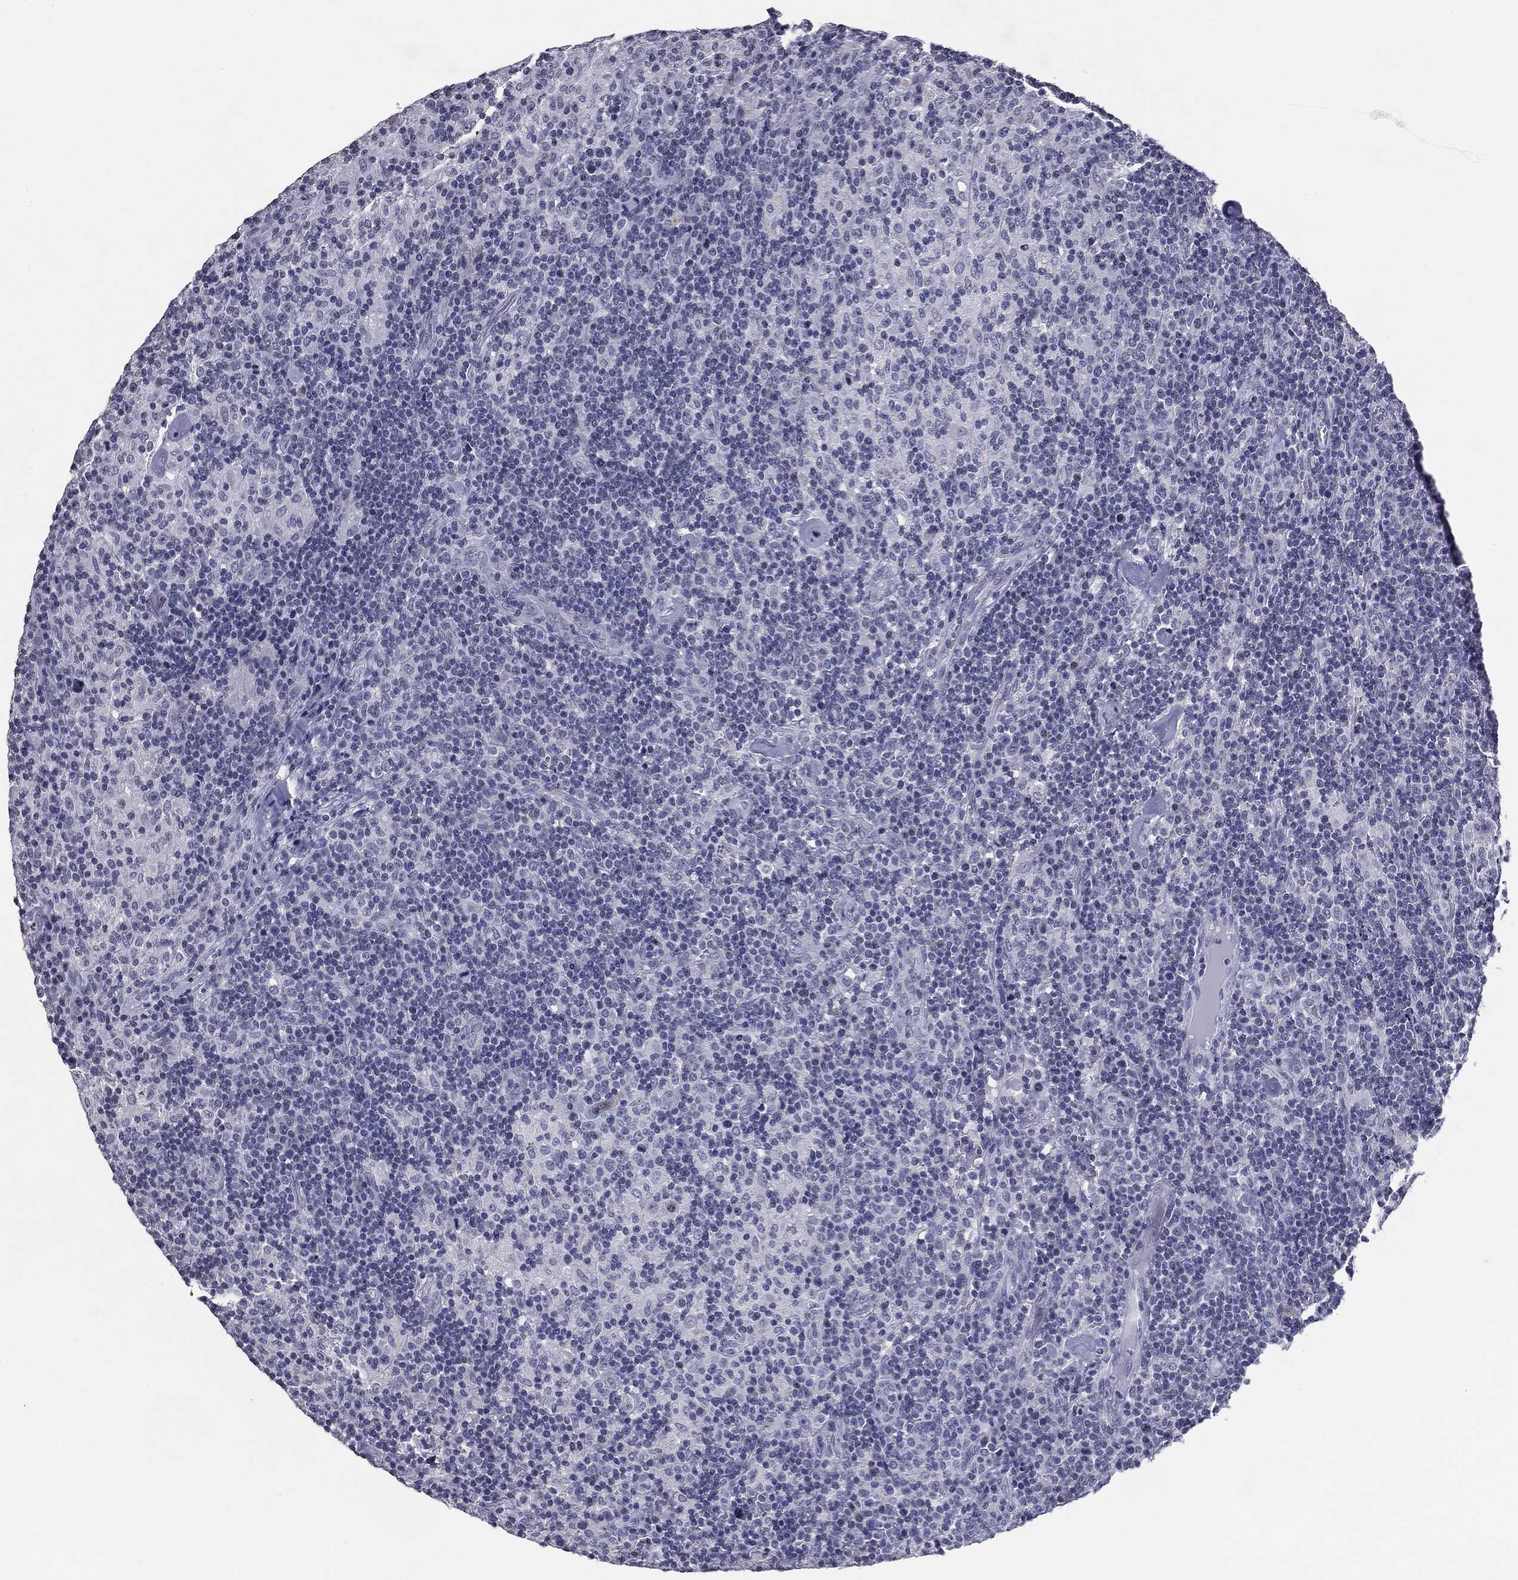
{"staining": {"intensity": "negative", "quantity": "none", "location": "none"}, "tissue": "lymphoma", "cell_type": "Tumor cells", "image_type": "cancer", "snomed": [{"axis": "morphology", "description": "Hodgkin's disease, NOS"}, {"axis": "topography", "description": "Lymph node"}], "caption": "Immunohistochemistry of lymphoma exhibits no positivity in tumor cells.", "gene": "SERPINB4", "patient": {"sex": "male", "age": 70}}